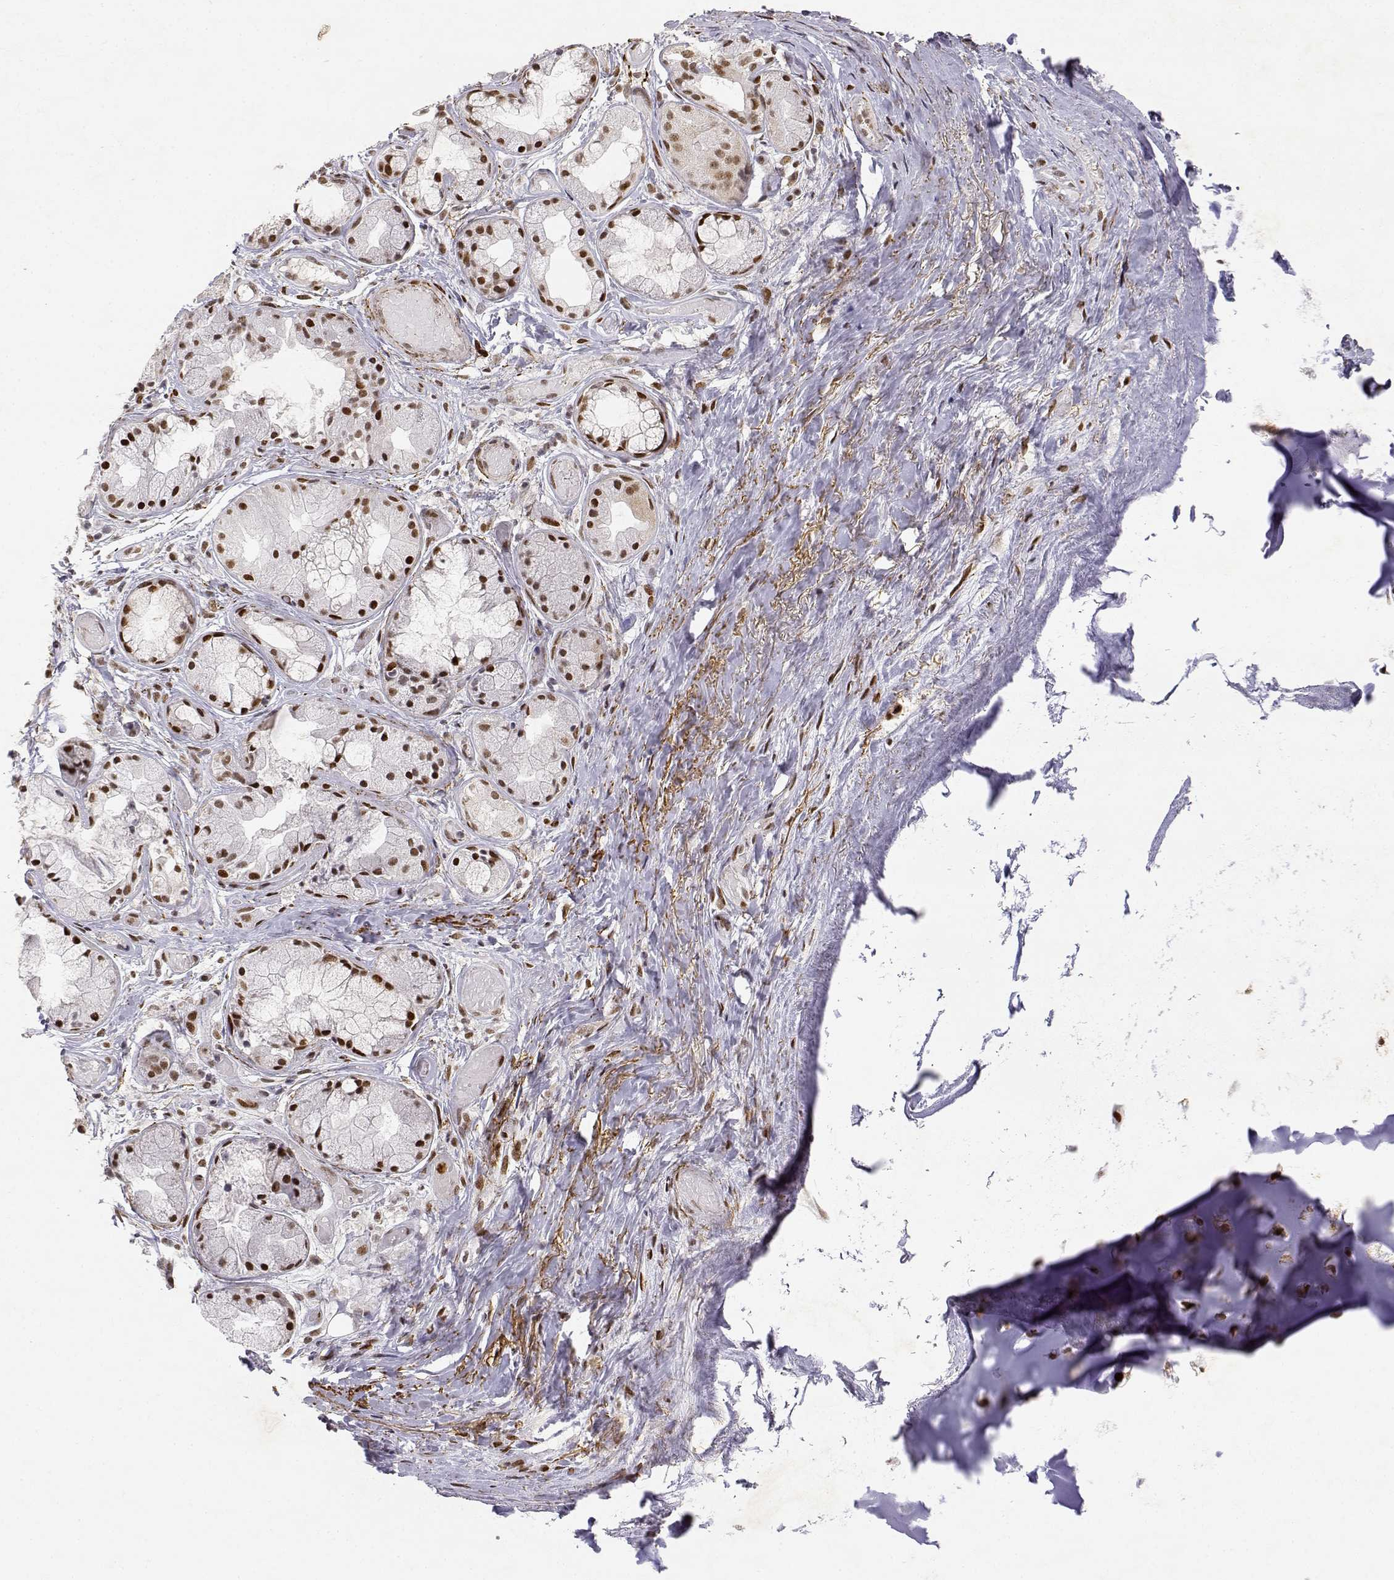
{"staining": {"intensity": "moderate", "quantity": ">75%", "location": "nuclear"}, "tissue": "soft tissue", "cell_type": "Fibroblasts", "image_type": "normal", "snomed": [{"axis": "morphology", "description": "Normal tissue, NOS"}, {"axis": "topography", "description": "Cartilage tissue"}], "caption": "Human soft tissue stained with a brown dye shows moderate nuclear positive staining in about >75% of fibroblasts.", "gene": "RSF1", "patient": {"sex": "male", "age": 62}}